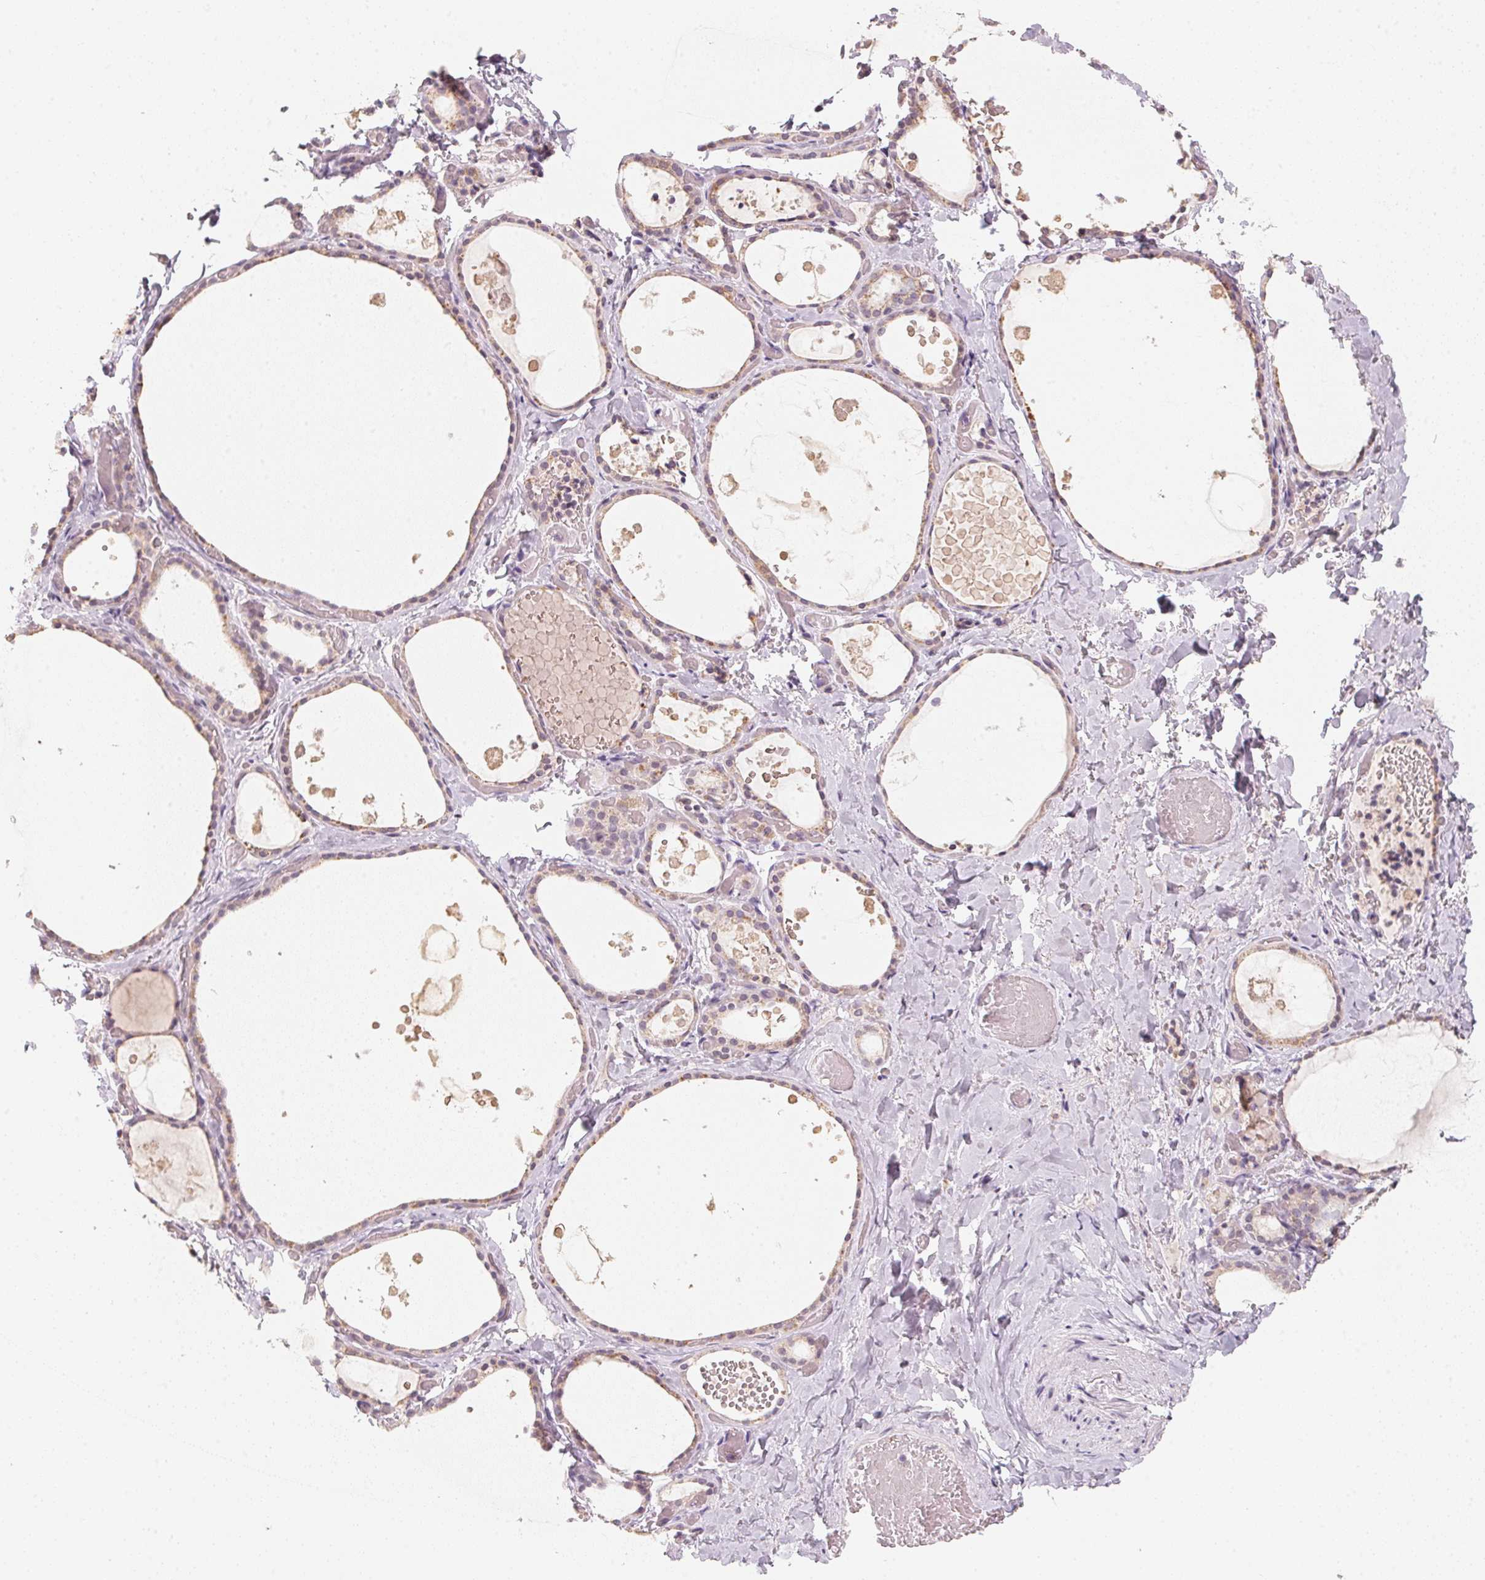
{"staining": {"intensity": "weak", "quantity": "<25%", "location": "cytoplasmic/membranous"}, "tissue": "thyroid gland", "cell_type": "Glandular cells", "image_type": "normal", "snomed": [{"axis": "morphology", "description": "Normal tissue, NOS"}, {"axis": "topography", "description": "Thyroid gland"}], "caption": "Protein analysis of benign thyroid gland shows no significant expression in glandular cells. (Brightfield microscopy of DAB IHC at high magnification).", "gene": "ANKRD31", "patient": {"sex": "female", "age": 56}}